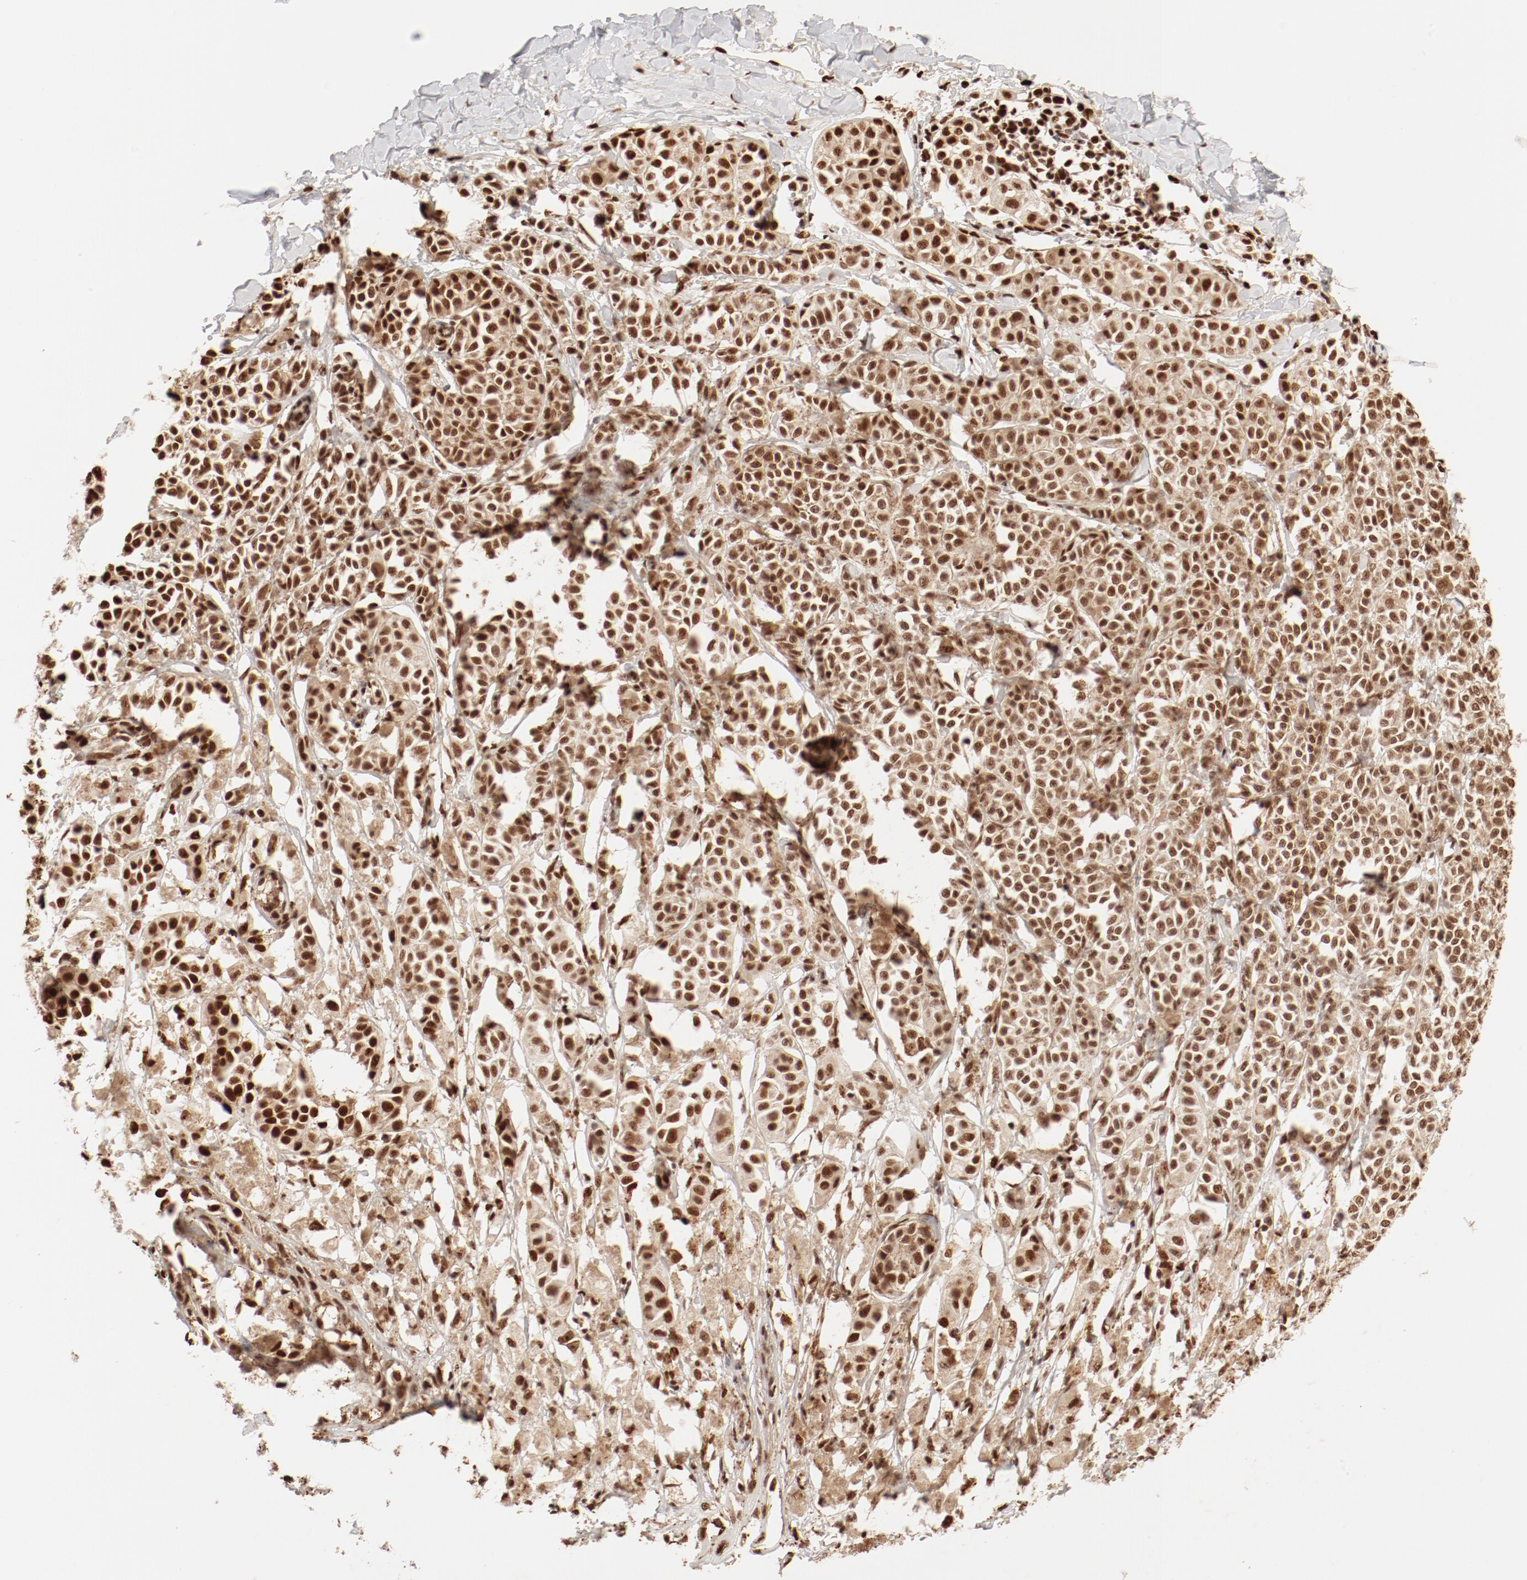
{"staining": {"intensity": "strong", "quantity": ">75%", "location": "nuclear"}, "tissue": "melanoma", "cell_type": "Tumor cells", "image_type": "cancer", "snomed": [{"axis": "morphology", "description": "Malignant melanoma, NOS"}, {"axis": "topography", "description": "Skin"}], "caption": "Brown immunohistochemical staining in human melanoma demonstrates strong nuclear expression in approximately >75% of tumor cells.", "gene": "FAM50A", "patient": {"sex": "male", "age": 76}}